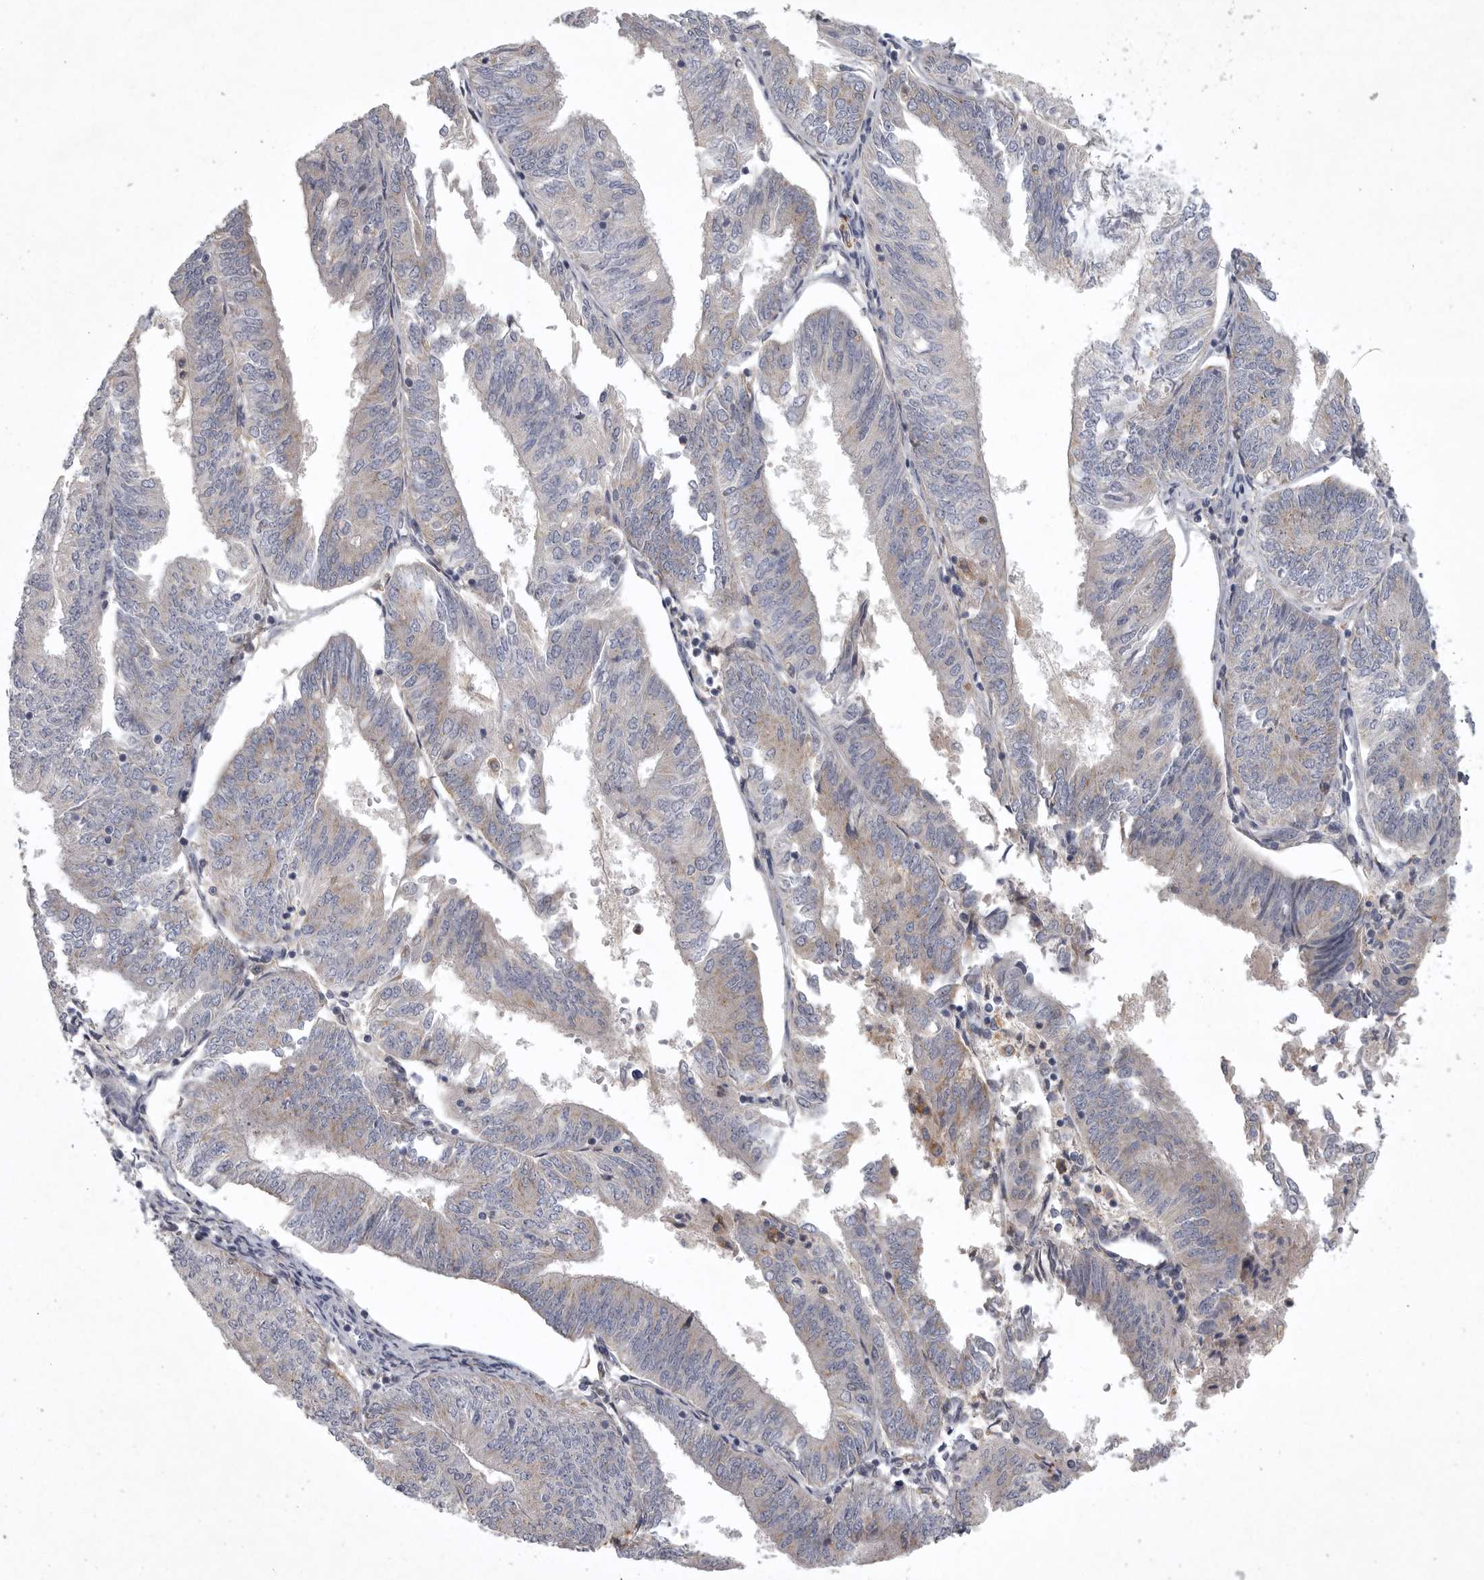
{"staining": {"intensity": "moderate", "quantity": "25%-75%", "location": "cytoplasmic/membranous"}, "tissue": "endometrial cancer", "cell_type": "Tumor cells", "image_type": "cancer", "snomed": [{"axis": "morphology", "description": "Adenocarcinoma, NOS"}, {"axis": "topography", "description": "Endometrium"}], "caption": "Human endometrial adenocarcinoma stained for a protein (brown) shows moderate cytoplasmic/membranous positive expression in approximately 25%-75% of tumor cells.", "gene": "LAMTOR3", "patient": {"sex": "female", "age": 58}}